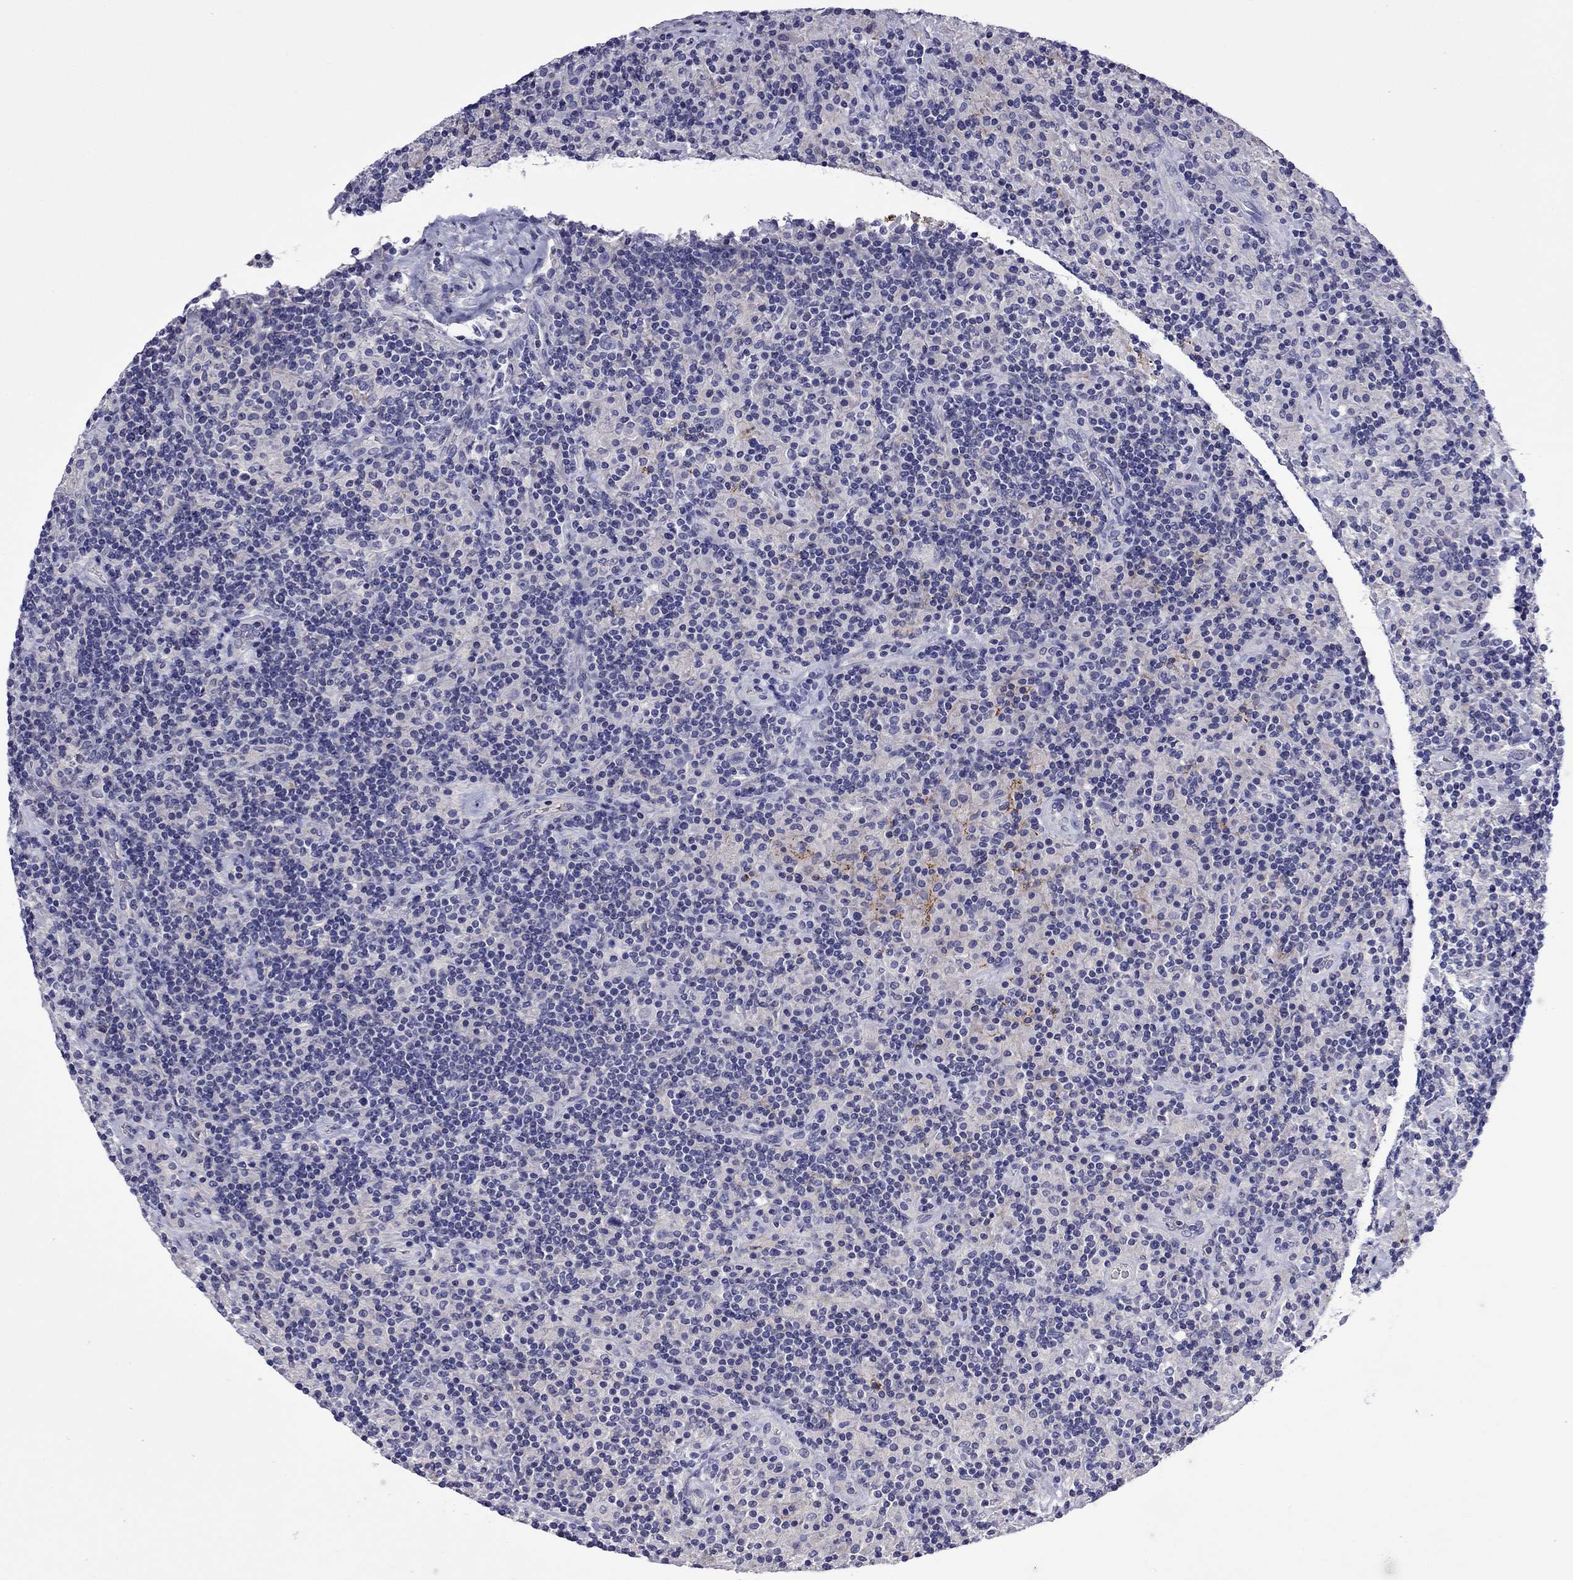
{"staining": {"intensity": "negative", "quantity": "none", "location": "none"}, "tissue": "lymphoma", "cell_type": "Tumor cells", "image_type": "cancer", "snomed": [{"axis": "morphology", "description": "Hodgkin's disease, NOS"}, {"axis": "topography", "description": "Lymph node"}], "caption": "Immunohistochemistry (IHC) image of human lymphoma stained for a protein (brown), which shows no positivity in tumor cells.", "gene": "STAR", "patient": {"sex": "male", "age": 70}}